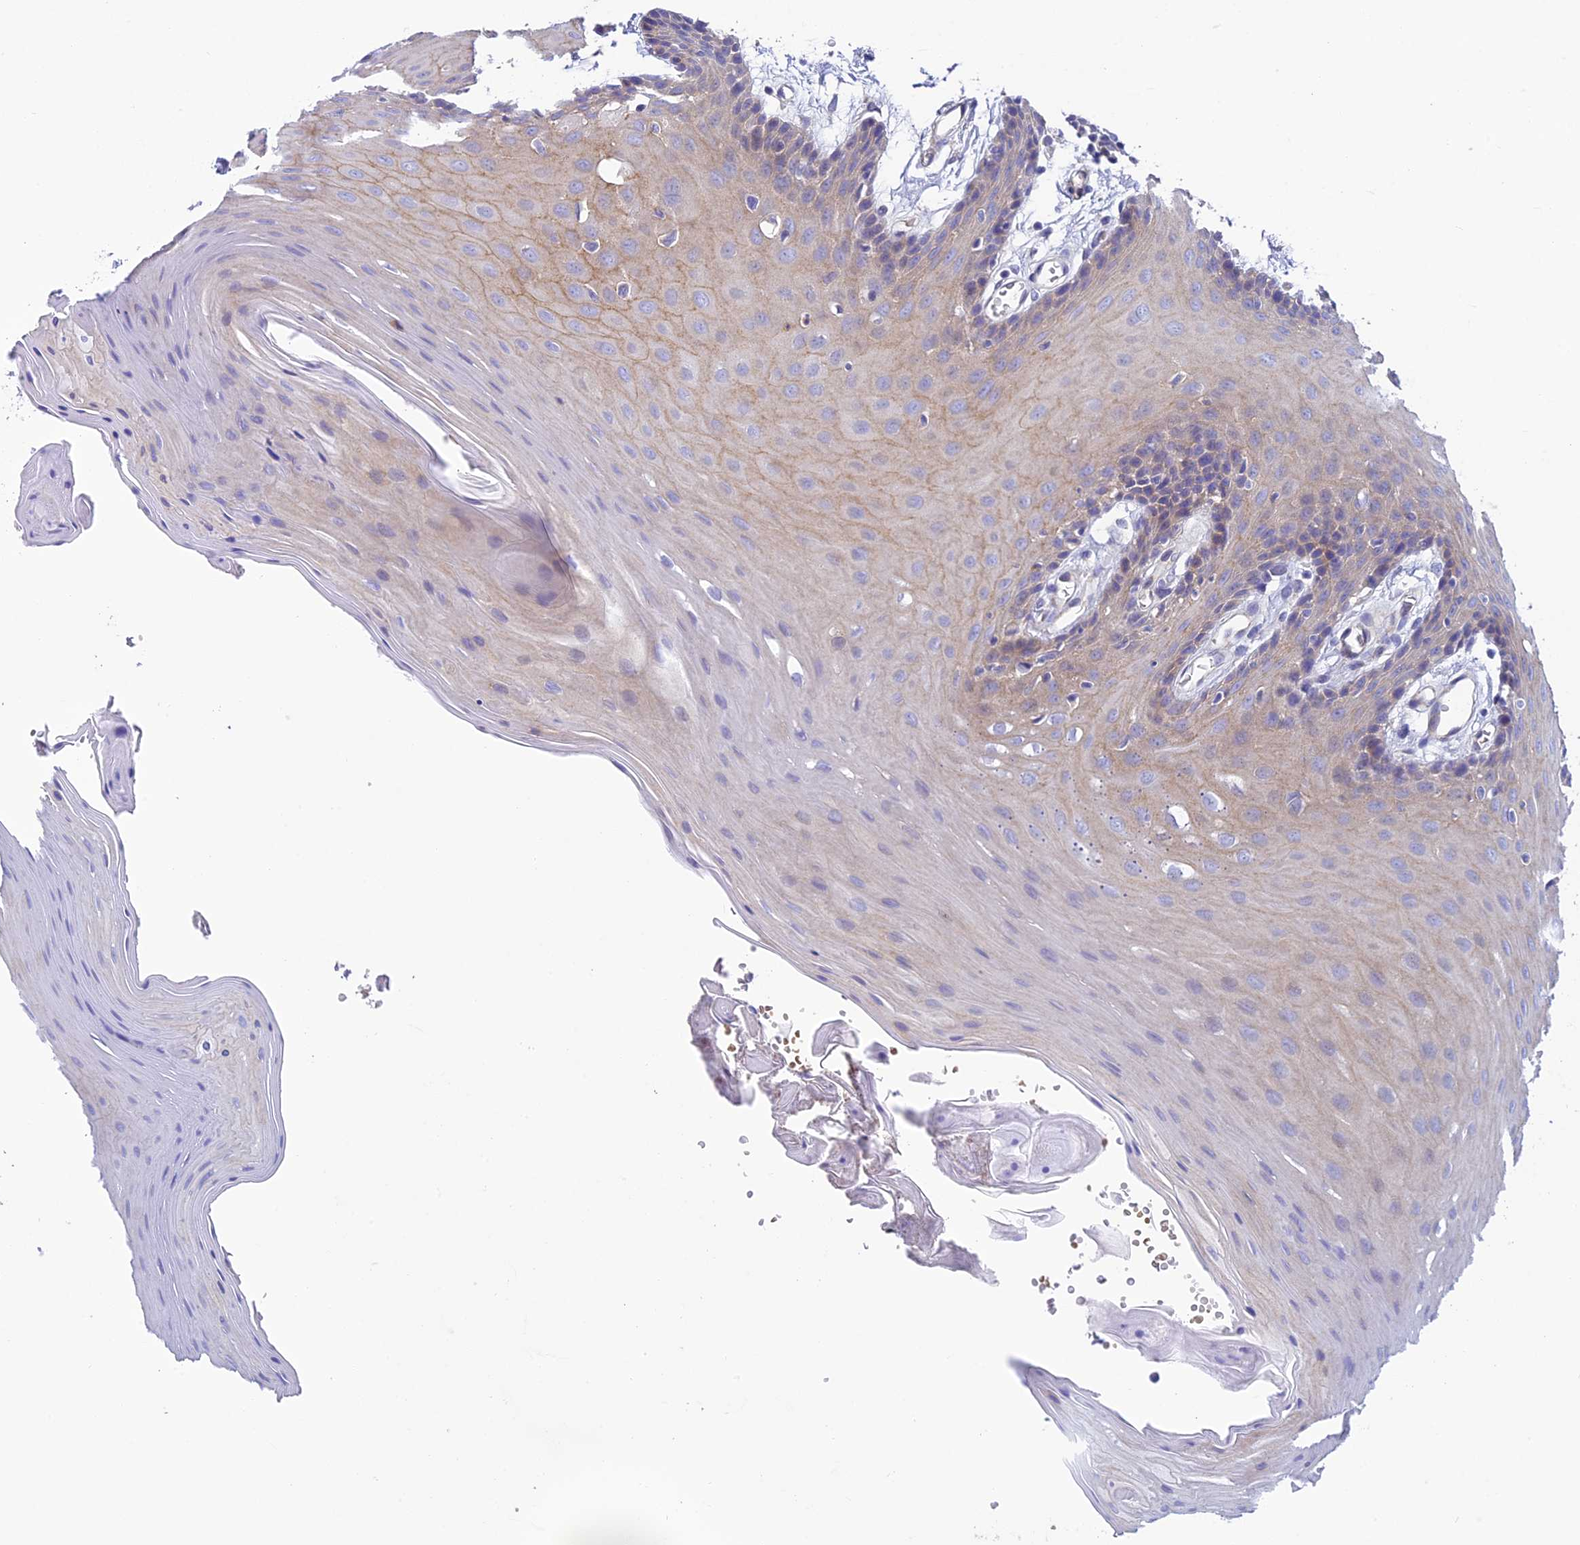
{"staining": {"intensity": "weak", "quantity": "<25%", "location": "cytoplasmic/membranous"}, "tissue": "oral mucosa", "cell_type": "Squamous epithelial cells", "image_type": "normal", "snomed": [{"axis": "morphology", "description": "Normal tissue, NOS"}, {"axis": "morphology", "description": "Squamous cell carcinoma, NOS"}, {"axis": "topography", "description": "Skeletal muscle"}, {"axis": "topography", "description": "Oral tissue"}, {"axis": "topography", "description": "Salivary gland"}, {"axis": "topography", "description": "Head-Neck"}], "caption": "Immunohistochemistry (IHC) of normal human oral mucosa reveals no staining in squamous epithelial cells.", "gene": "MACIR", "patient": {"sex": "male", "age": 54}}